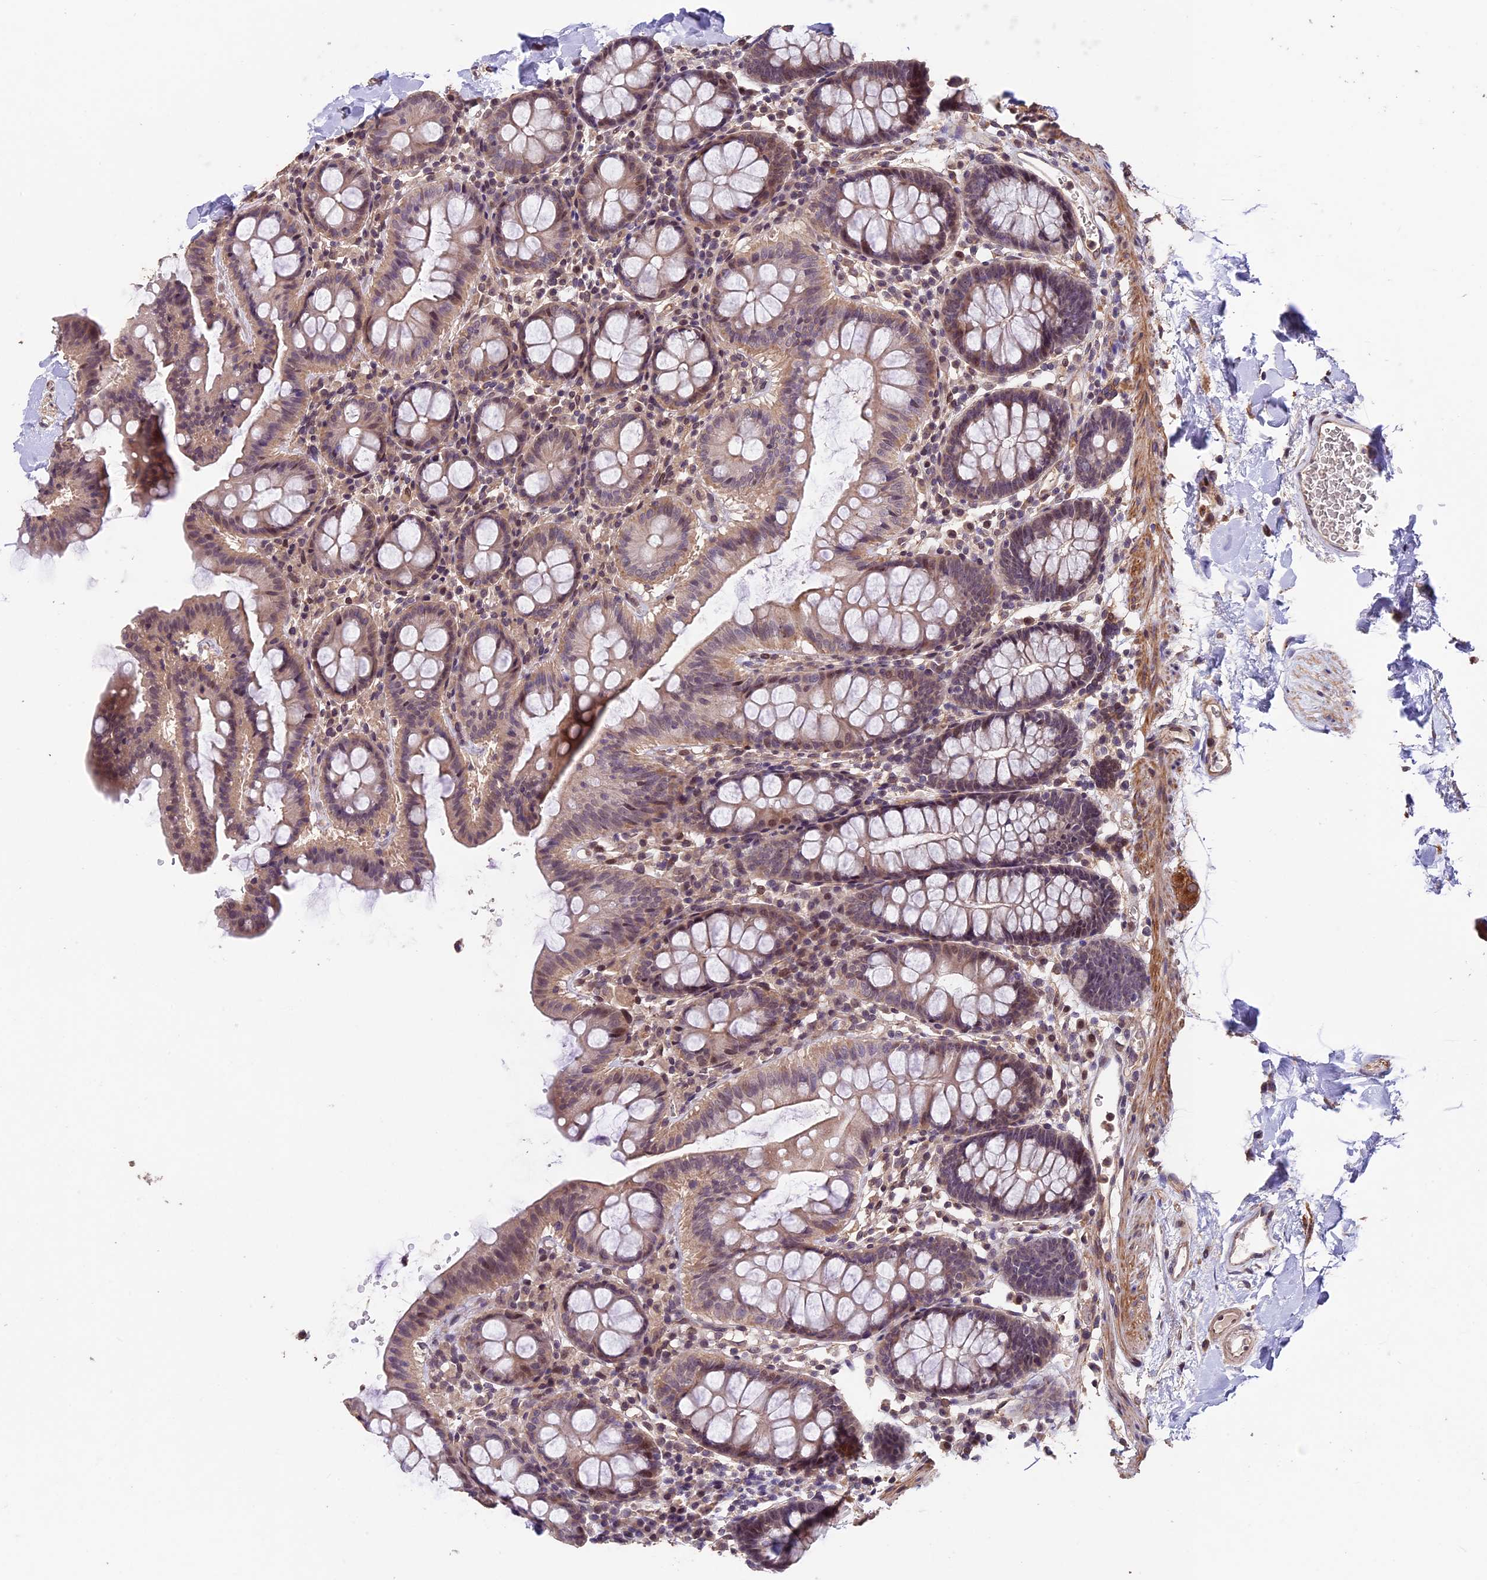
{"staining": {"intensity": "moderate", "quantity": ">75%", "location": "cytoplasmic/membranous"}, "tissue": "colon", "cell_type": "Endothelial cells", "image_type": "normal", "snomed": [{"axis": "morphology", "description": "Normal tissue, NOS"}, {"axis": "topography", "description": "Colon"}], "caption": "DAB (3,3'-diaminobenzidine) immunohistochemical staining of benign human colon displays moderate cytoplasmic/membranous protein expression in about >75% of endothelial cells.", "gene": "GNB5", "patient": {"sex": "male", "age": 75}}